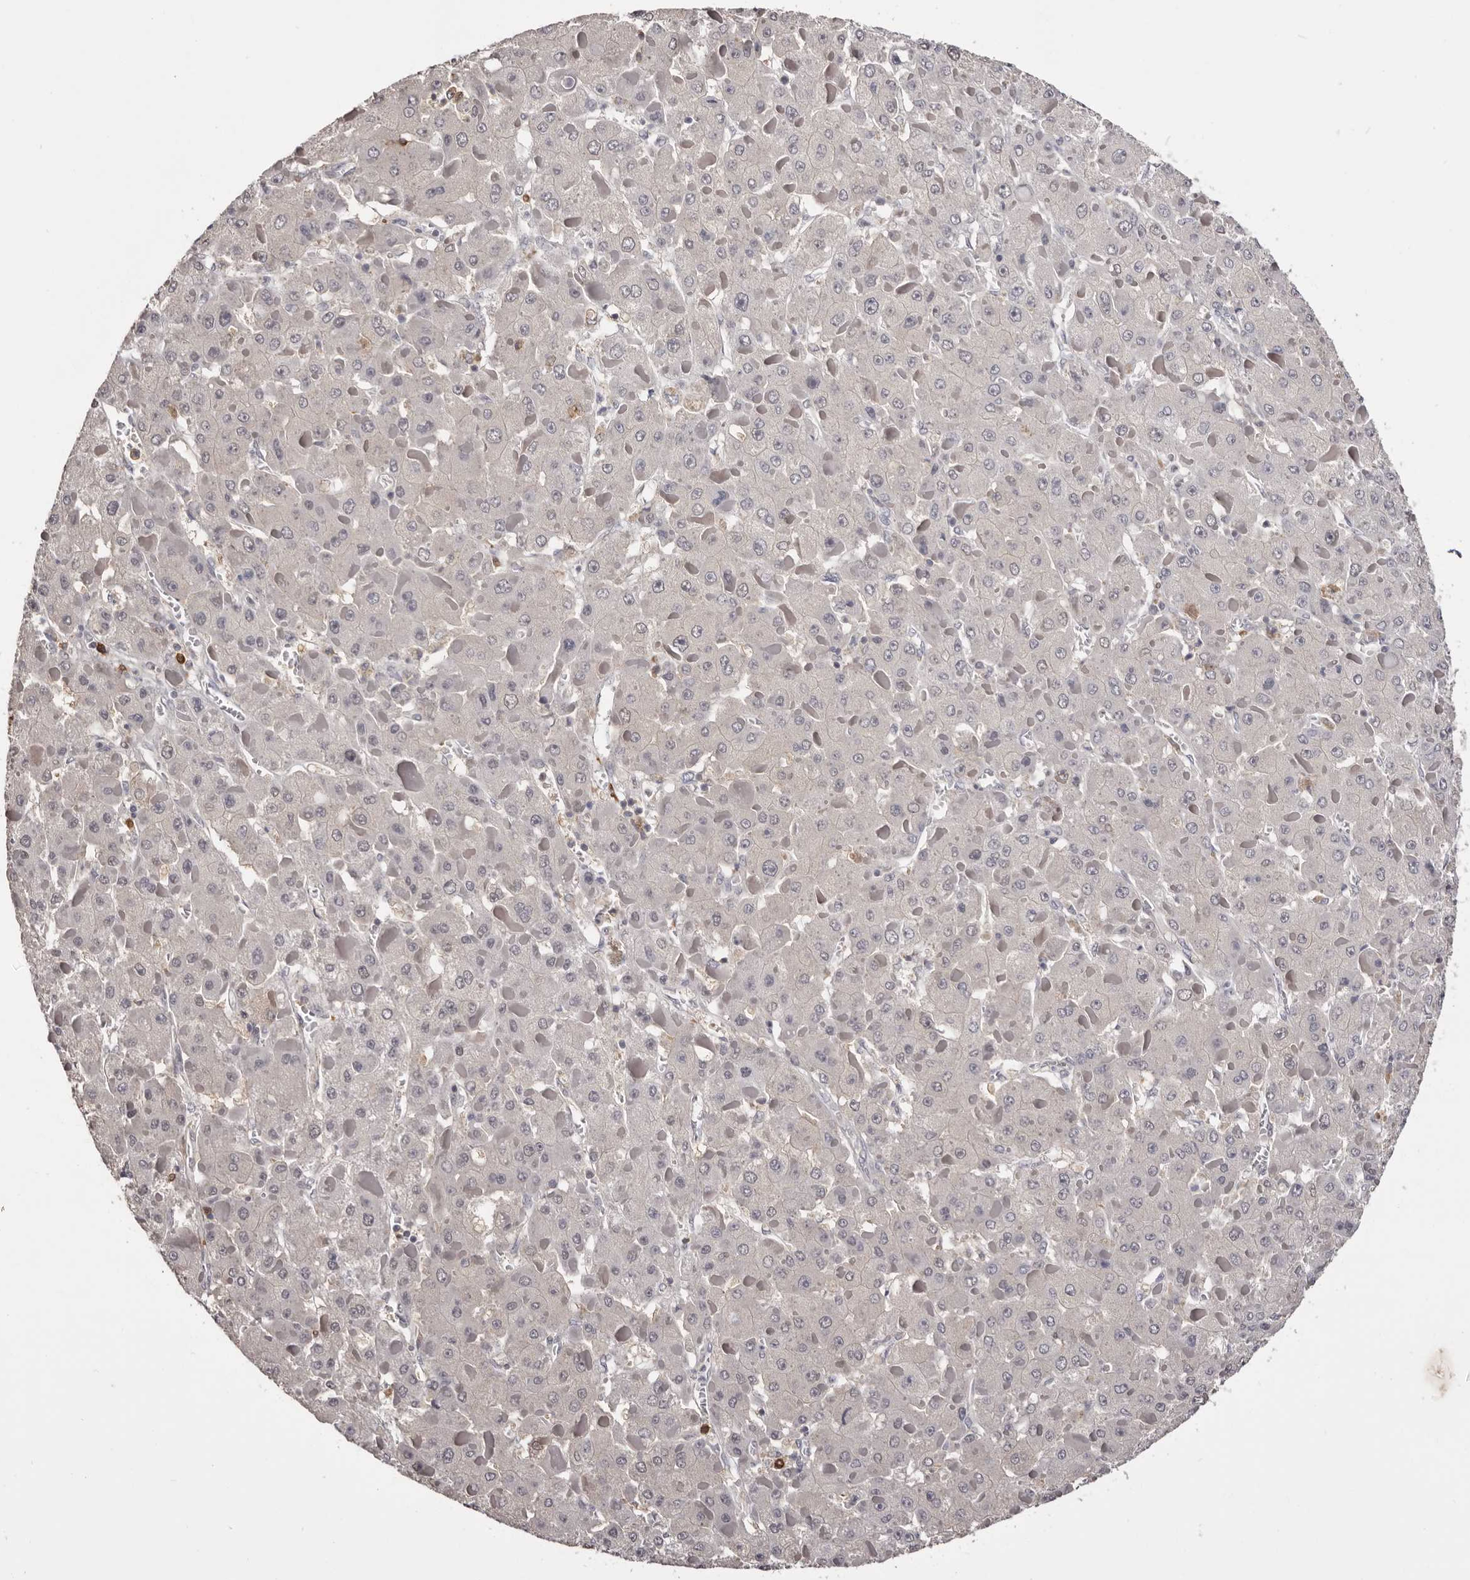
{"staining": {"intensity": "negative", "quantity": "none", "location": "none"}, "tissue": "liver cancer", "cell_type": "Tumor cells", "image_type": "cancer", "snomed": [{"axis": "morphology", "description": "Carcinoma, Hepatocellular, NOS"}, {"axis": "topography", "description": "Liver"}], "caption": "Histopathology image shows no protein positivity in tumor cells of liver cancer tissue.", "gene": "TNNI1", "patient": {"sex": "female", "age": 73}}